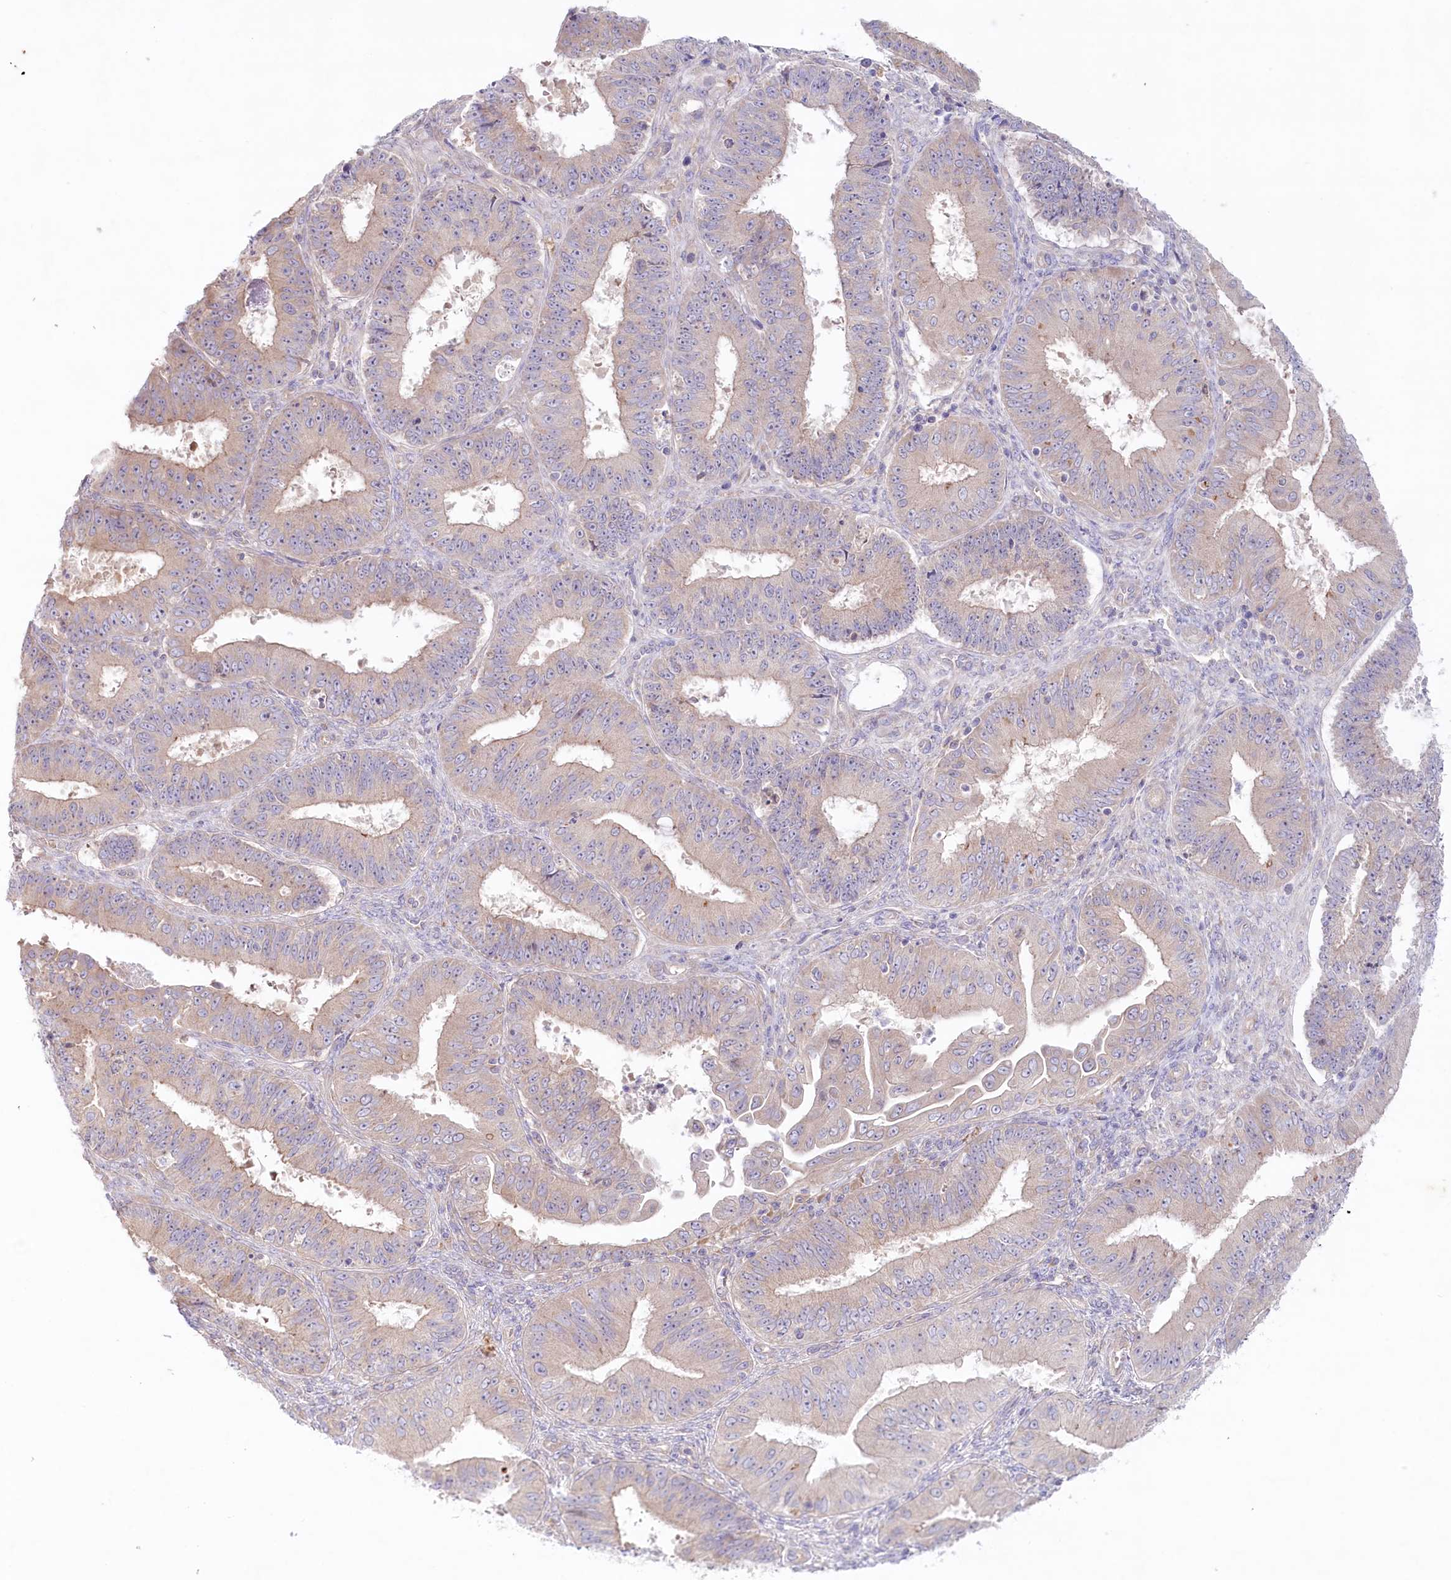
{"staining": {"intensity": "weak", "quantity": "25%-75%", "location": "cytoplasmic/membranous"}, "tissue": "ovarian cancer", "cell_type": "Tumor cells", "image_type": "cancer", "snomed": [{"axis": "morphology", "description": "Carcinoma, endometroid"}, {"axis": "topography", "description": "Appendix"}, {"axis": "topography", "description": "Ovary"}], "caption": "A histopathology image of human ovarian endometroid carcinoma stained for a protein demonstrates weak cytoplasmic/membranous brown staining in tumor cells. The staining was performed using DAB, with brown indicating positive protein expression. Nuclei are stained blue with hematoxylin.", "gene": "TNIP1", "patient": {"sex": "female", "age": 42}}